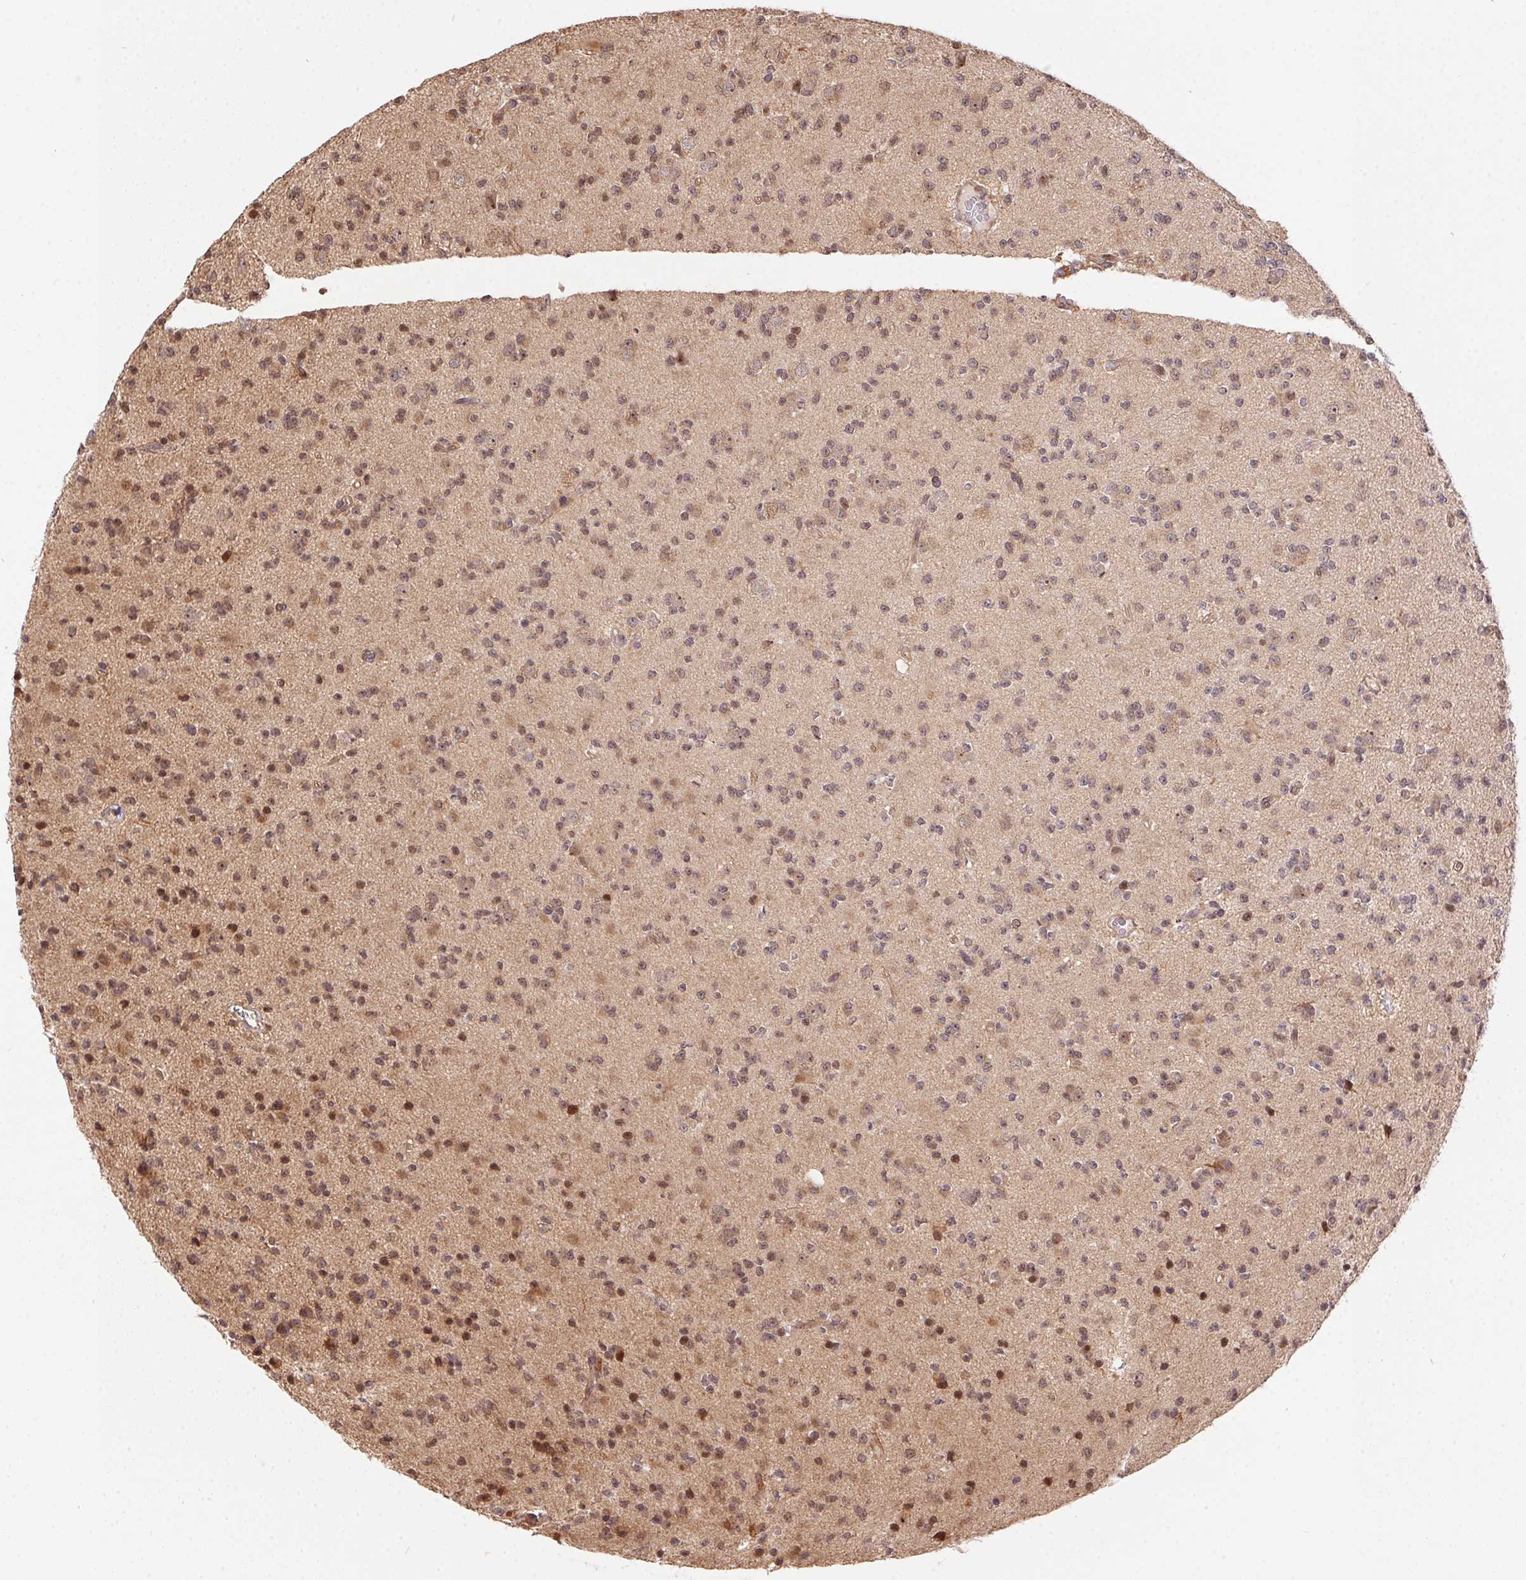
{"staining": {"intensity": "weak", "quantity": "25%-75%", "location": "nuclear"}, "tissue": "glioma", "cell_type": "Tumor cells", "image_type": "cancer", "snomed": [{"axis": "morphology", "description": "Glioma, malignant, High grade"}, {"axis": "topography", "description": "Brain"}], "caption": "The micrograph demonstrates a brown stain indicating the presence of a protein in the nuclear of tumor cells in glioma.", "gene": "NUDT16", "patient": {"sex": "male", "age": 36}}